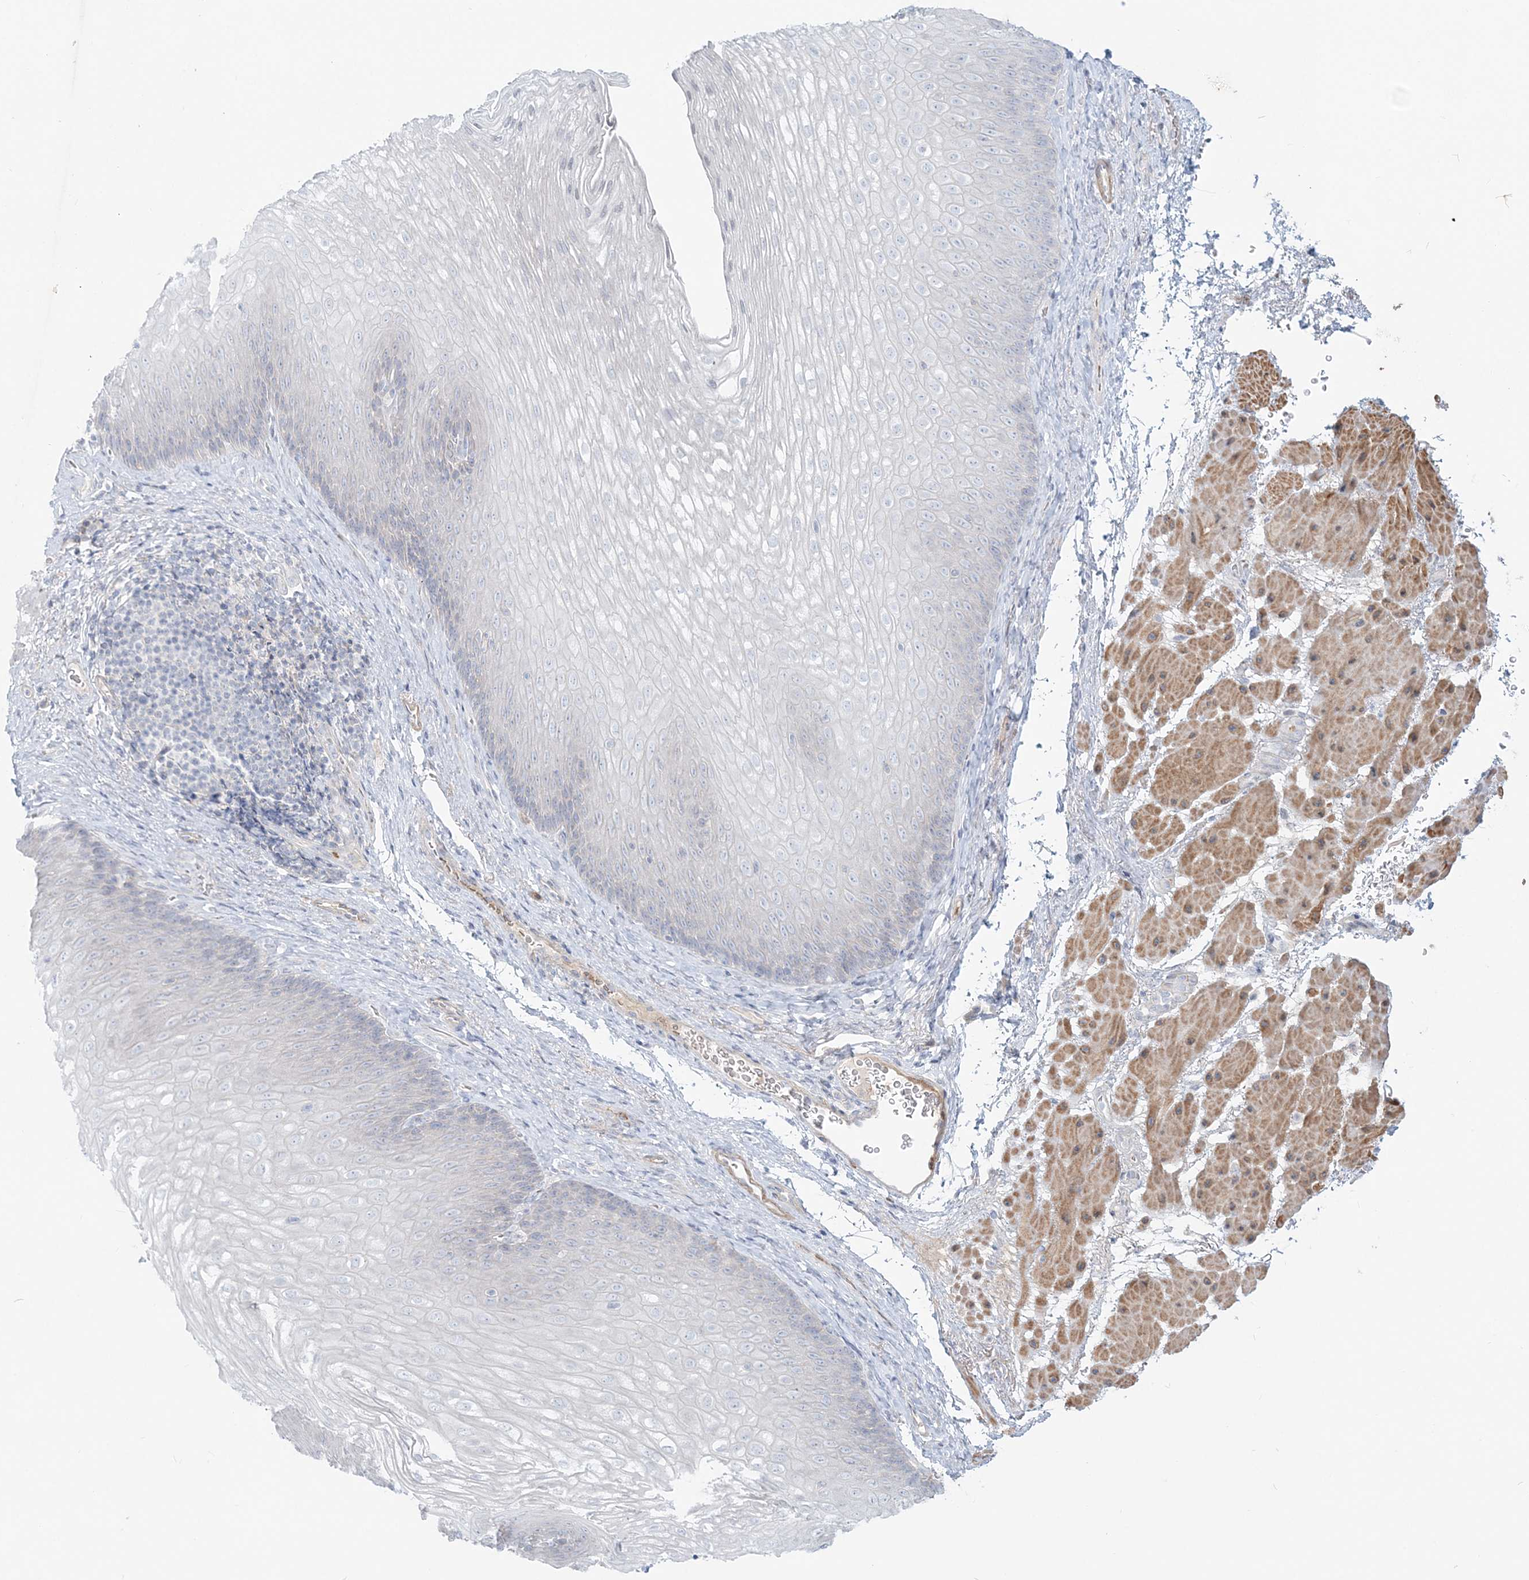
{"staining": {"intensity": "weak", "quantity": "<25%", "location": "cytoplasmic/membranous"}, "tissue": "esophagus", "cell_type": "Squamous epithelial cells", "image_type": "normal", "snomed": [{"axis": "morphology", "description": "Normal tissue, NOS"}, {"axis": "topography", "description": "Esophagus"}], "caption": "An image of esophagus stained for a protein reveals no brown staining in squamous epithelial cells. (Immunohistochemistry (ihc), brightfield microscopy, high magnification).", "gene": "DNAH5", "patient": {"sex": "female", "age": 66}}